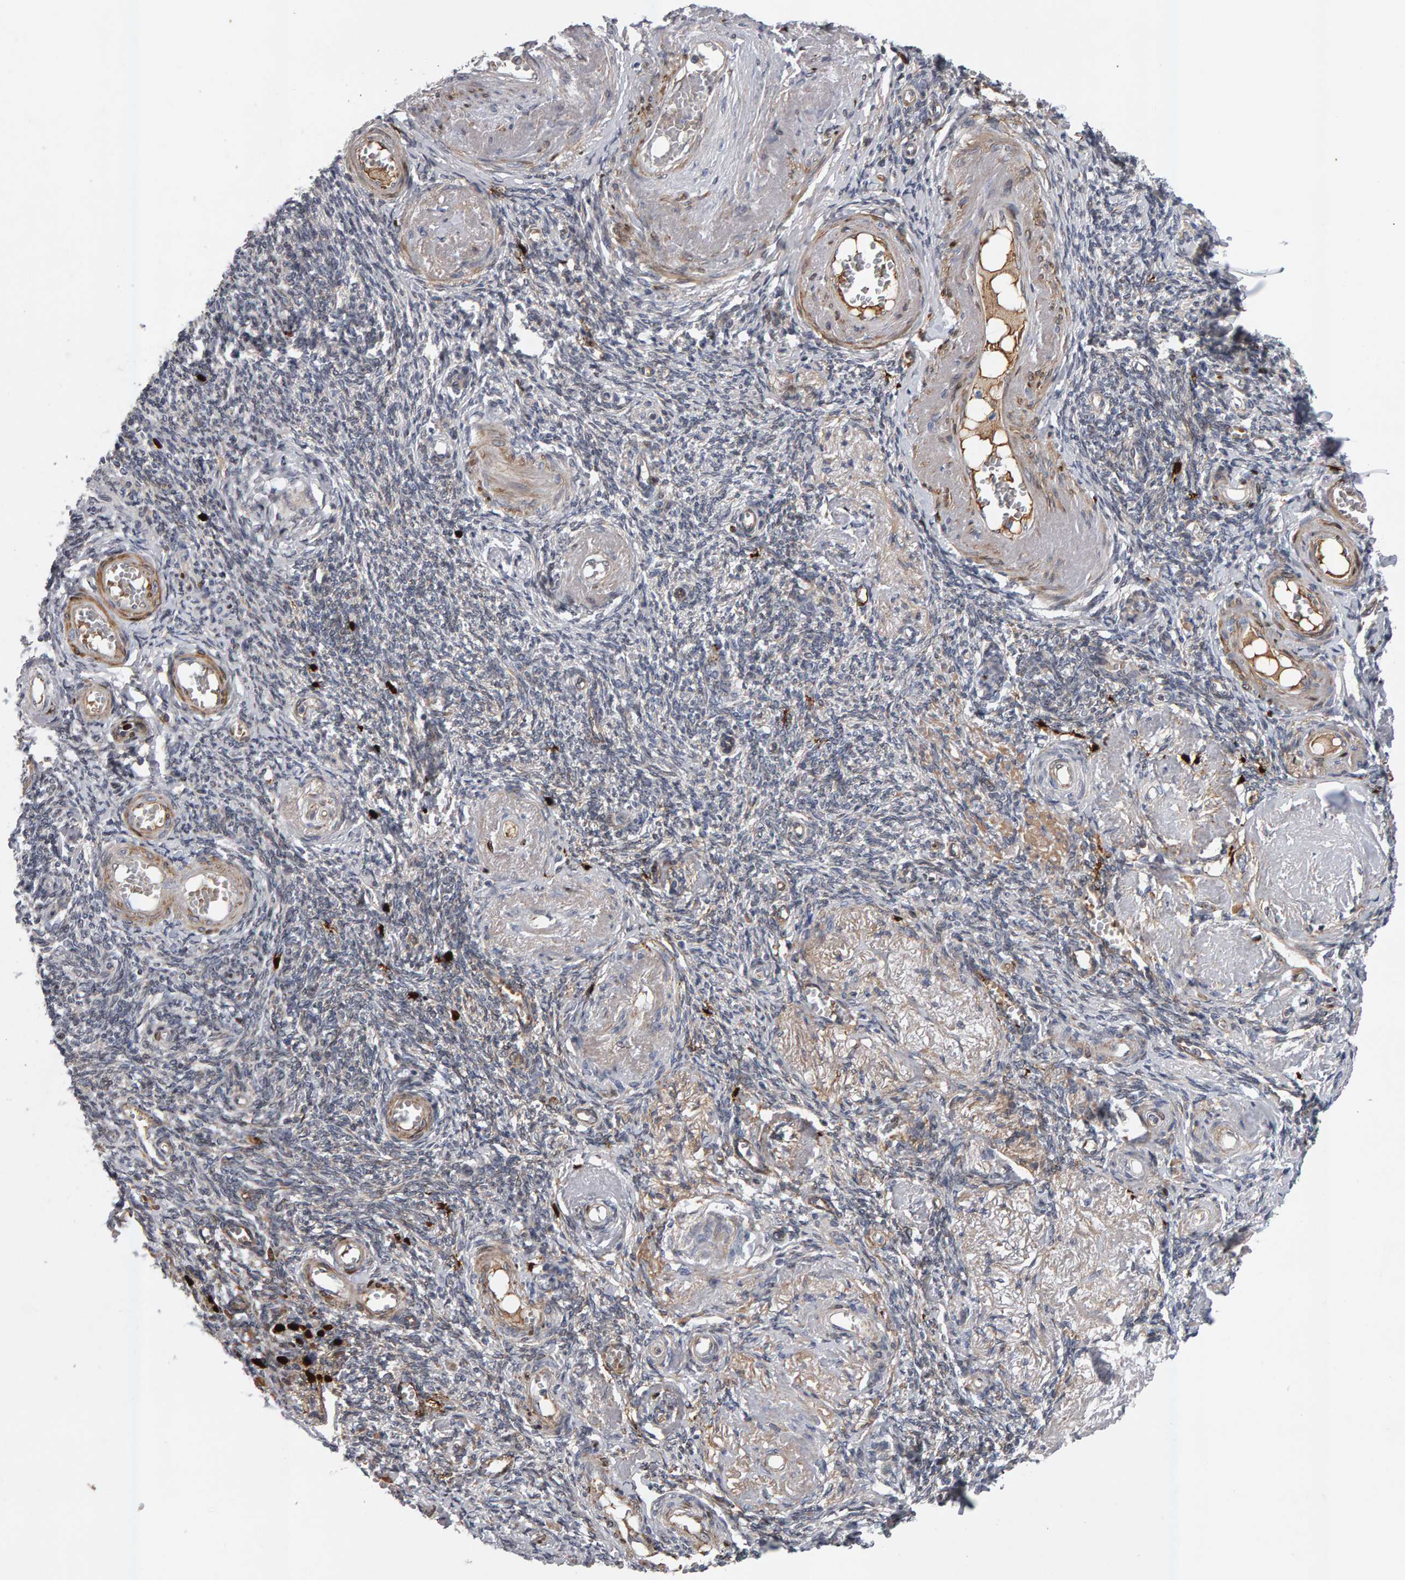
{"staining": {"intensity": "negative", "quantity": "none", "location": "none"}, "tissue": "adipose tissue", "cell_type": "Adipocytes", "image_type": "normal", "snomed": [{"axis": "morphology", "description": "Normal tissue, NOS"}, {"axis": "topography", "description": "Vascular tissue"}, {"axis": "topography", "description": "Fallopian tube"}, {"axis": "topography", "description": "Ovary"}], "caption": "DAB (3,3'-diaminobenzidine) immunohistochemical staining of normal adipose tissue shows no significant staining in adipocytes. Nuclei are stained in blue.", "gene": "IPO8", "patient": {"sex": "female", "age": 67}}